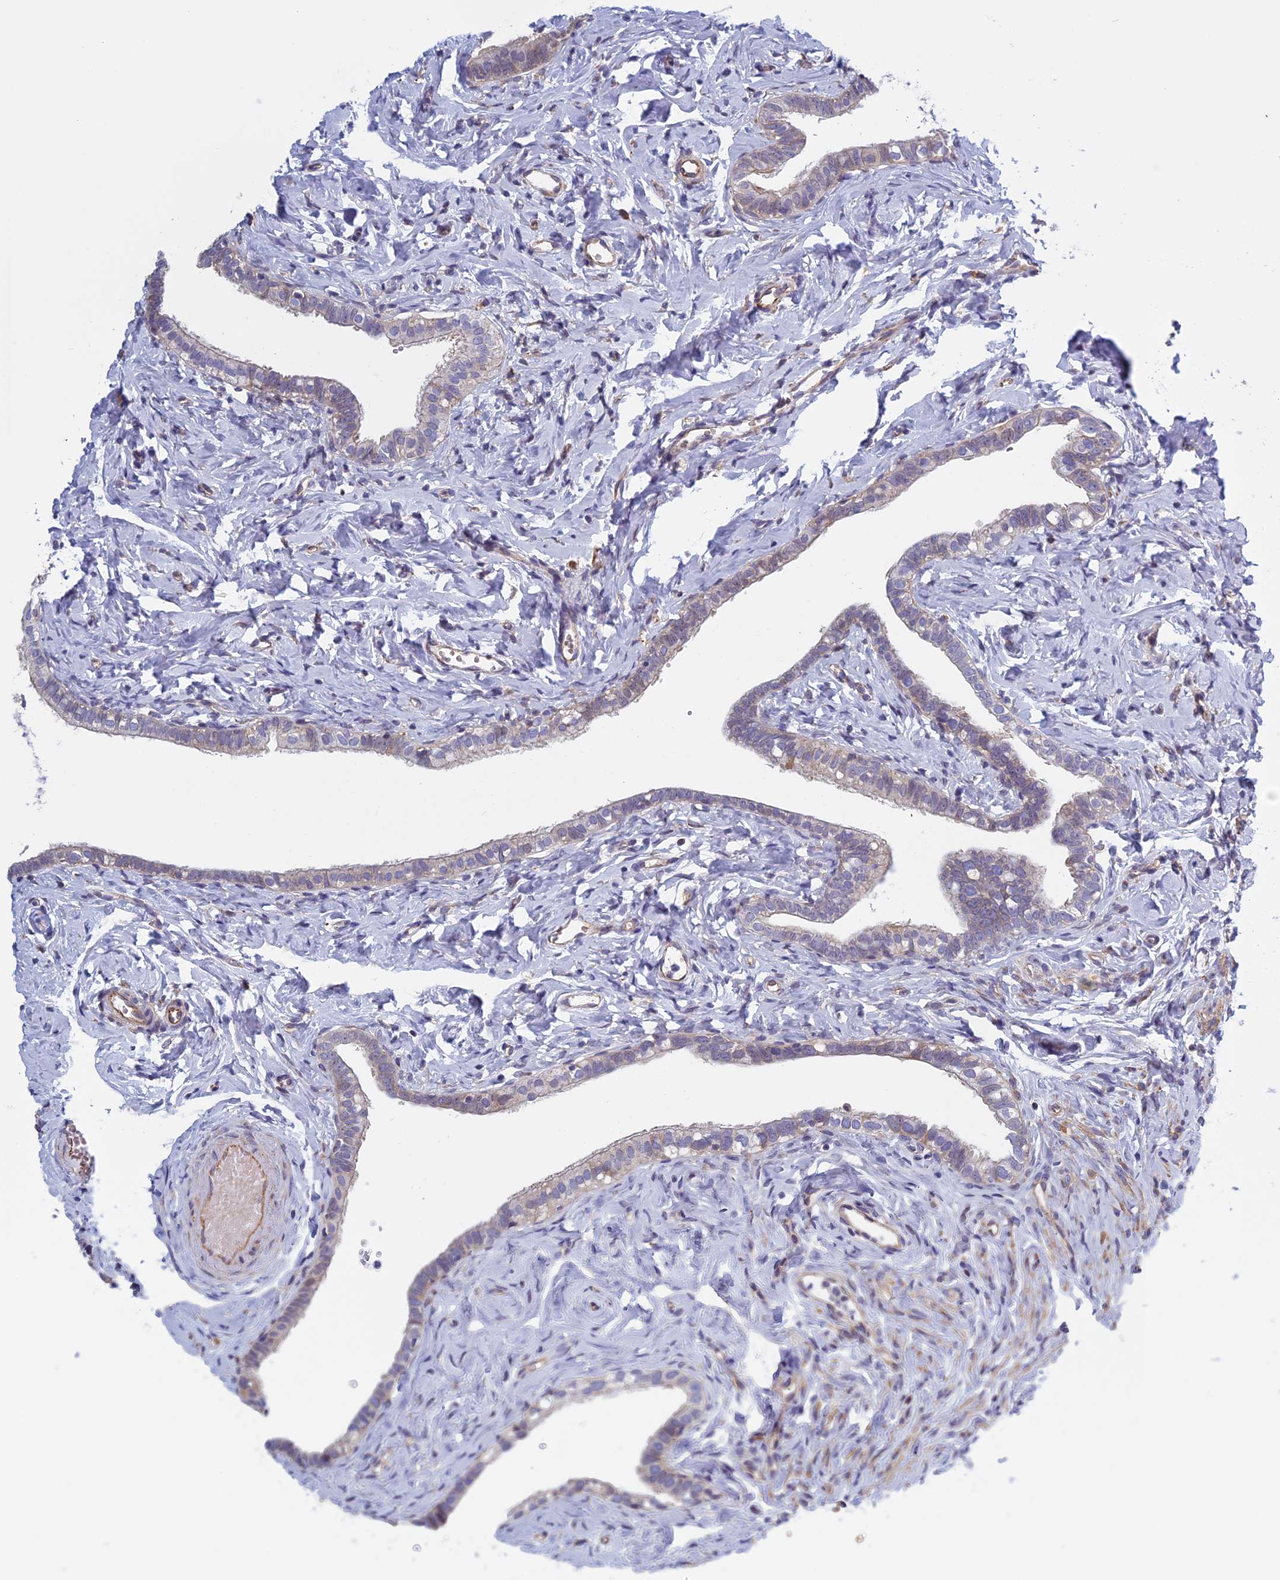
{"staining": {"intensity": "weak", "quantity": "<25%", "location": "cytoplasmic/membranous"}, "tissue": "fallopian tube", "cell_type": "Glandular cells", "image_type": "normal", "snomed": [{"axis": "morphology", "description": "Normal tissue, NOS"}, {"axis": "topography", "description": "Fallopian tube"}], "caption": "IHC photomicrograph of benign fallopian tube: fallopian tube stained with DAB (3,3'-diaminobenzidine) displays no significant protein expression in glandular cells. (DAB (3,3'-diaminobenzidine) IHC with hematoxylin counter stain).", "gene": "BCL2L10", "patient": {"sex": "female", "age": 66}}